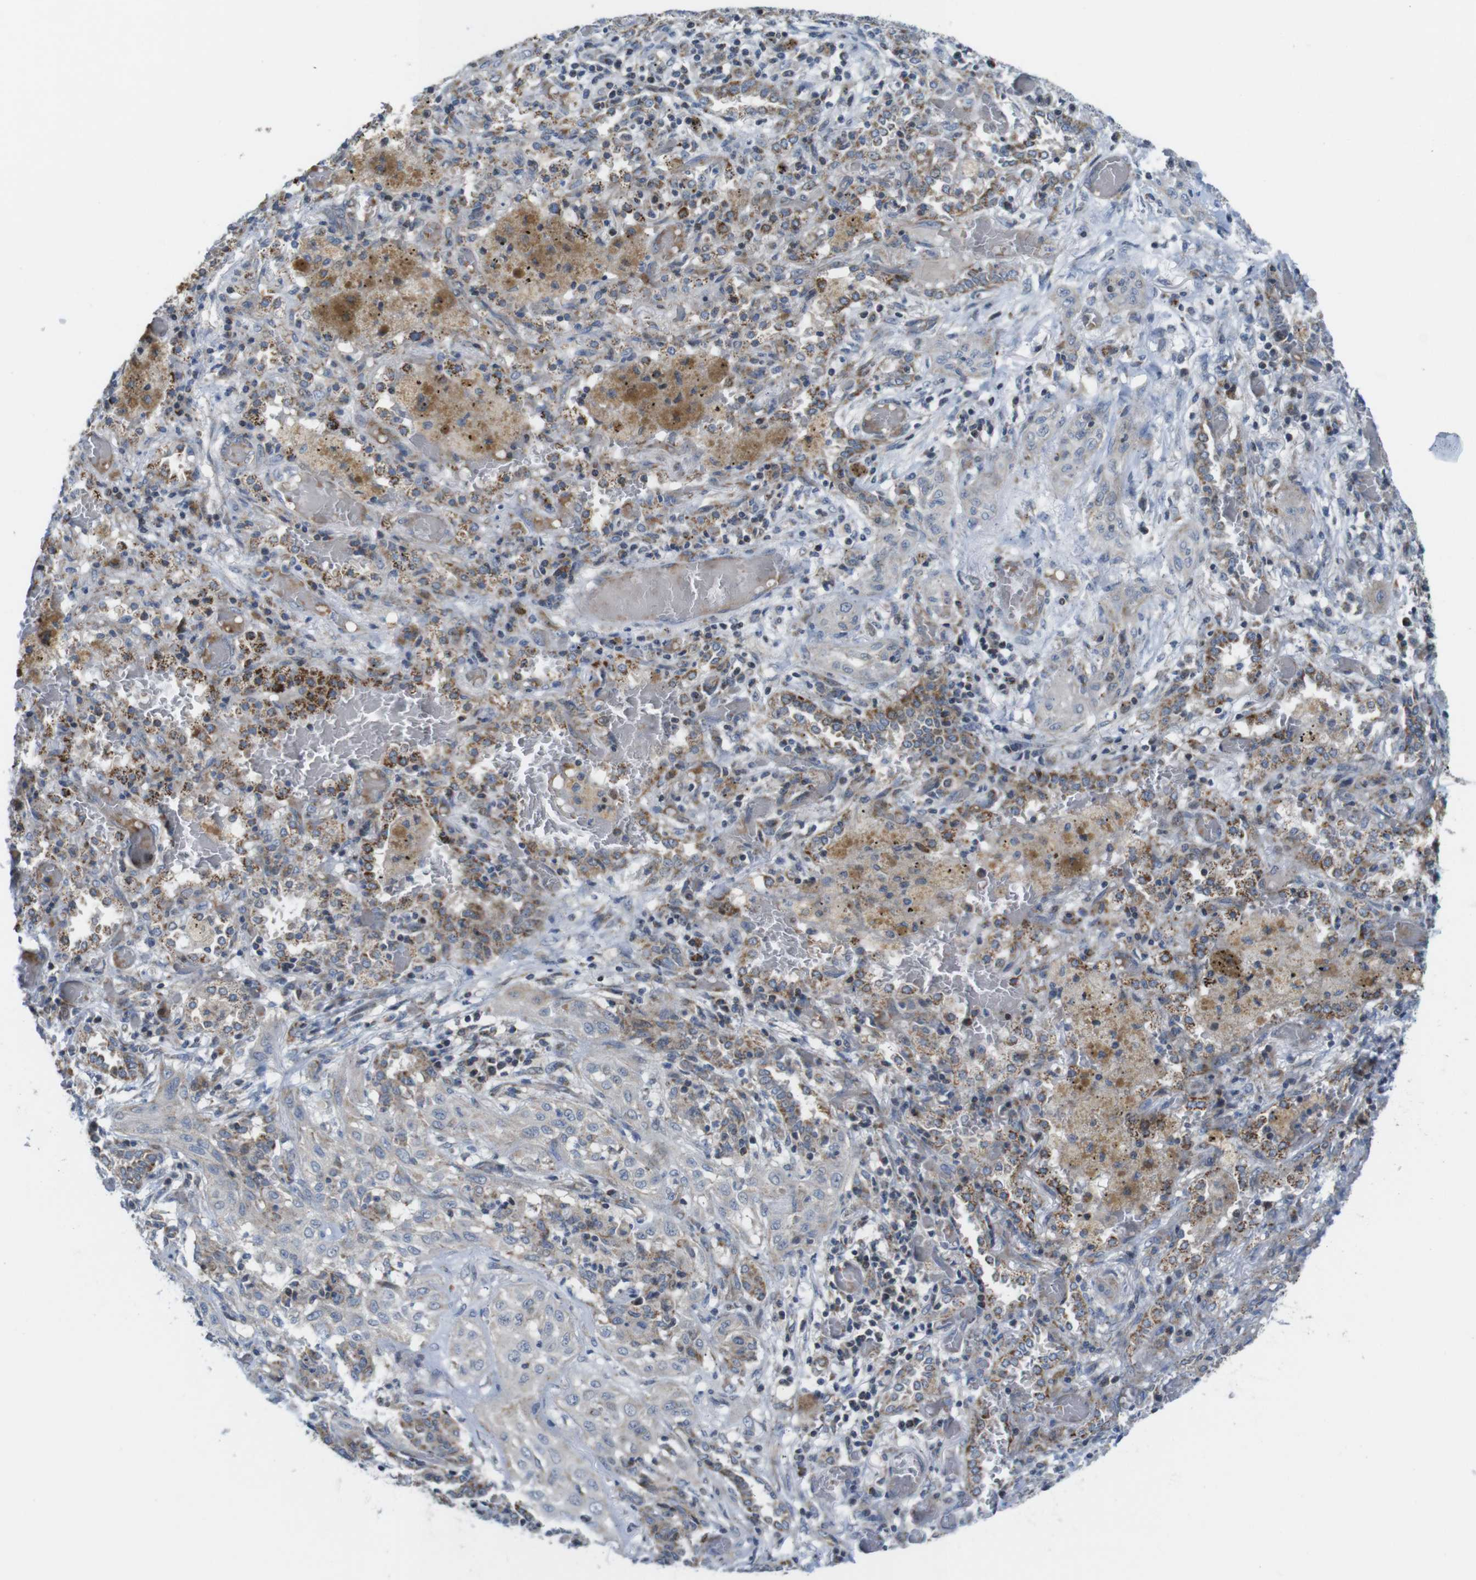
{"staining": {"intensity": "weak", "quantity": ">75%", "location": "cytoplasmic/membranous"}, "tissue": "lung cancer", "cell_type": "Tumor cells", "image_type": "cancer", "snomed": [{"axis": "morphology", "description": "Squamous cell carcinoma, NOS"}, {"axis": "topography", "description": "Lung"}], "caption": "Lung cancer (squamous cell carcinoma) stained for a protein (brown) displays weak cytoplasmic/membranous positive positivity in approximately >75% of tumor cells.", "gene": "MARCHF1", "patient": {"sex": "female", "age": 47}}